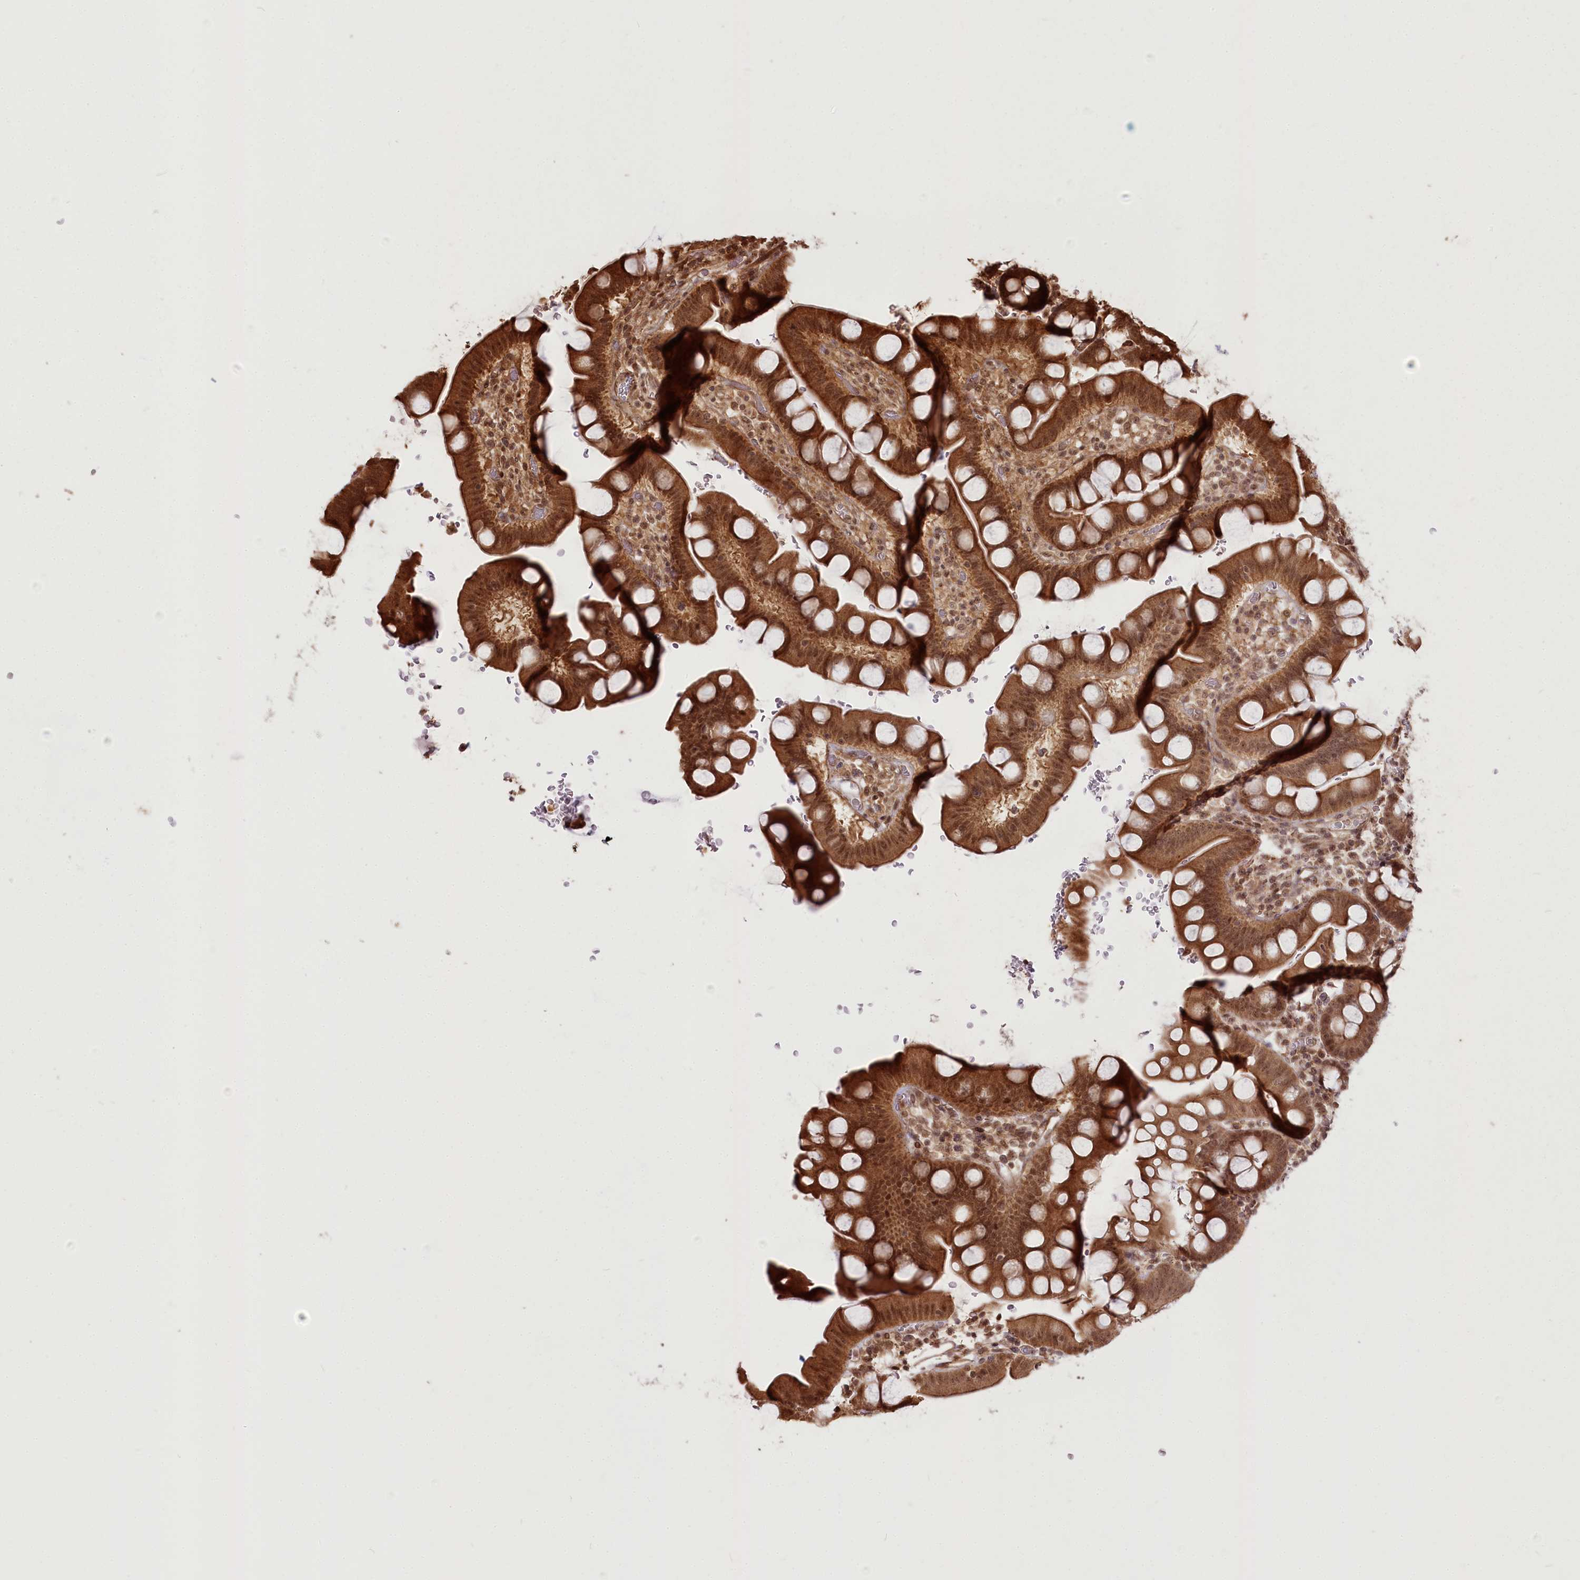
{"staining": {"intensity": "strong", "quantity": ">75%", "location": "cytoplasmic/membranous"}, "tissue": "small intestine", "cell_type": "Glandular cells", "image_type": "normal", "snomed": [{"axis": "morphology", "description": "Normal tissue, NOS"}, {"axis": "topography", "description": "Stomach, upper"}, {"axis": "topography", "description": "Stomach, lower"}, {"axis": "topography", "description": "Small intestine"}], "caption": "Immunohistochemistry micrograph of normal human small intestine stained for a protein (brown), which displays high levels of strong cytoplasmic/membranous staining in approximately >75% of glandular cells.", "gene": "R3HDM2", "patient": {"sex": "male", "age": 68}}